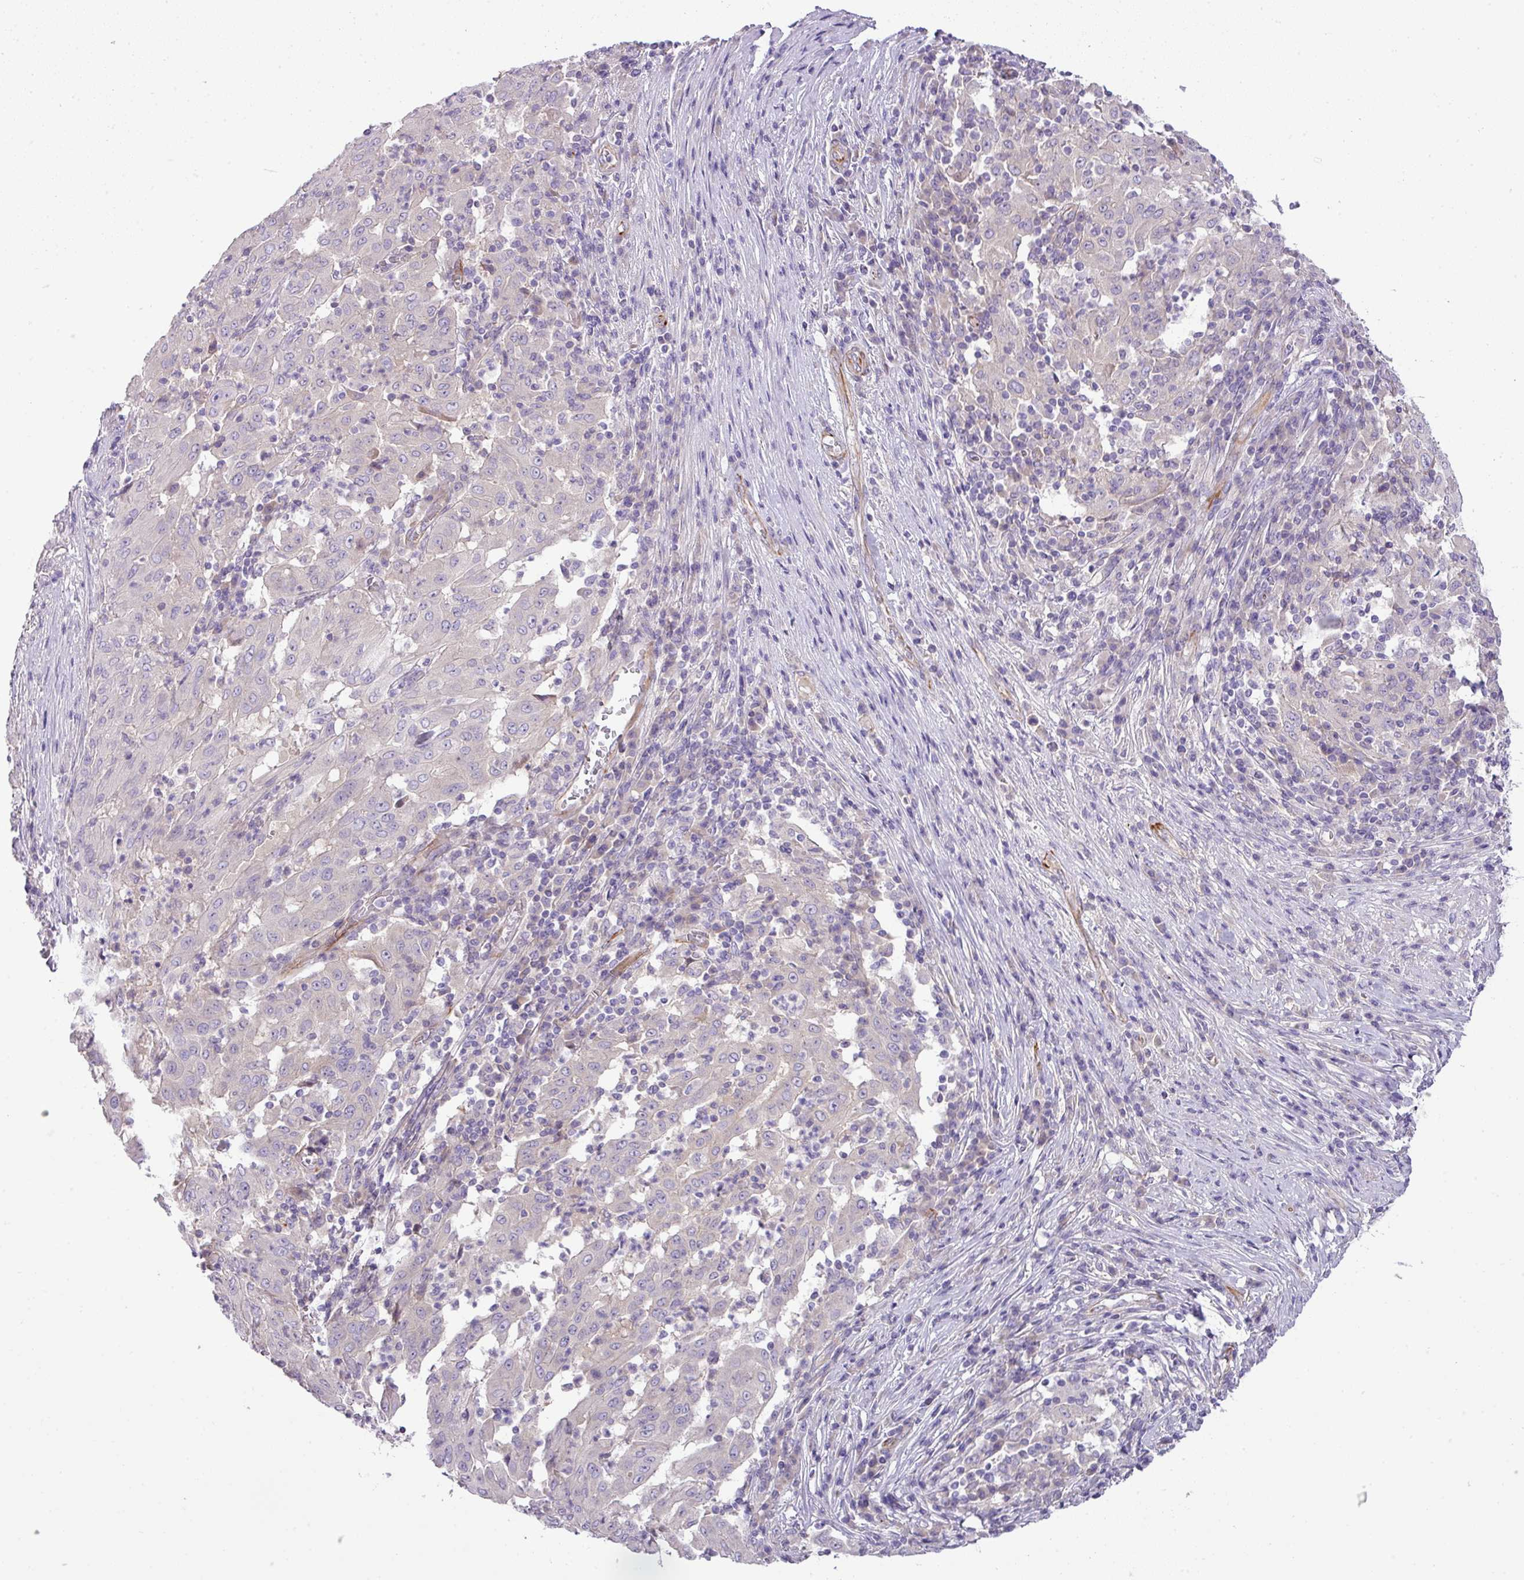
{"staining": {"intensity": "negative", "quantity": "none", "location": "none"}, "tissue": "pancreatic cancer", "cell_type": "Tumor cells", "image_type": "cancer", "snomed": [{"axis": "morphology", "description": "Adenocarcinoma, NOS"}, {"axis": "topography", "description": "Pancreas"}], "caption": "Immunohistochemical staining of human pancreatic cancer displays no significant staining in tumor cells. Nuclei are stained in blue.", "gene": "ENSG00000273748", "patient": {"sex": "male", "age": 63}}